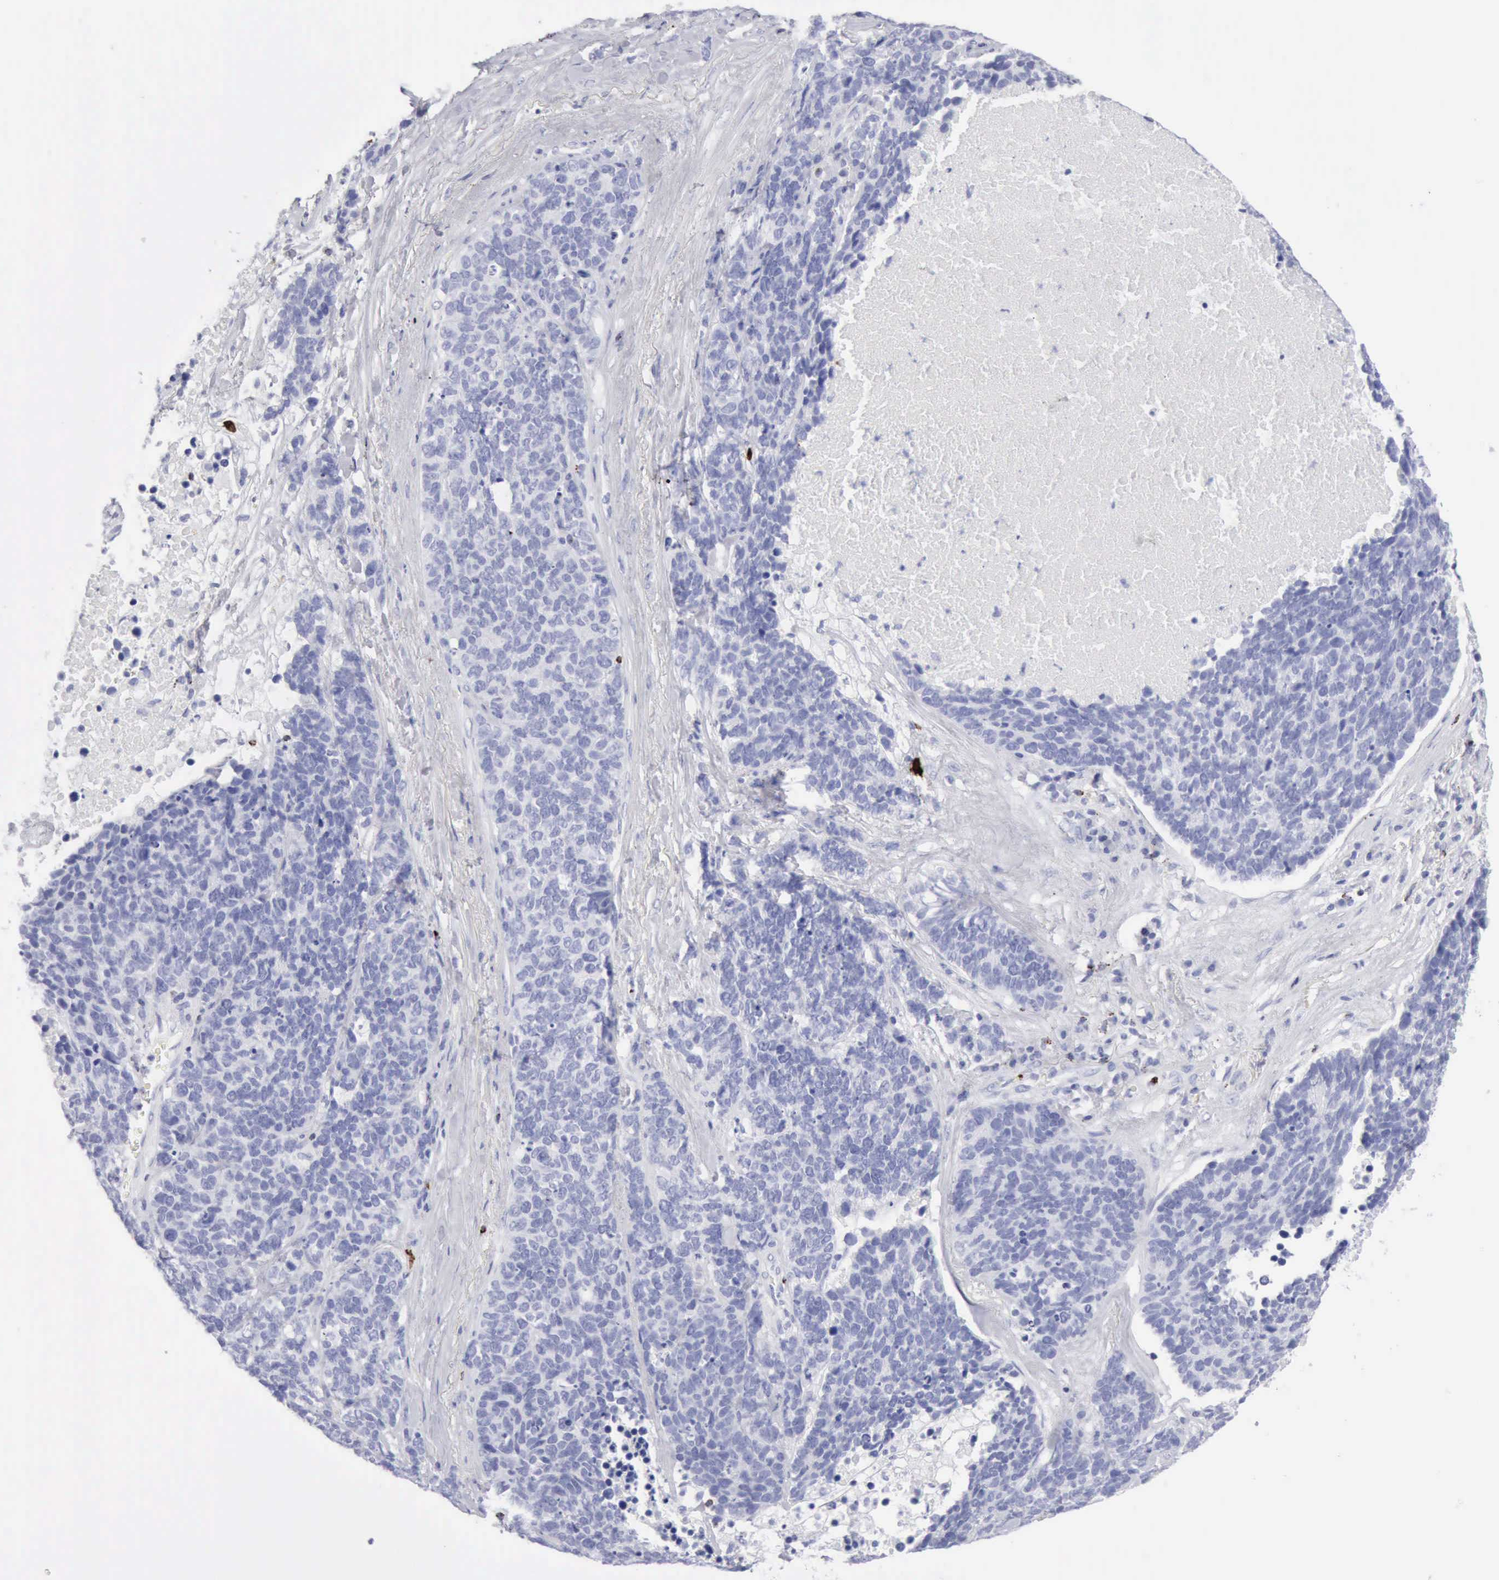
{"staining": {"intensity": "negative", "quantity": "none", "location": "none"}, "tissue": "lung cancer", "cell_type": "Tumor cells", "image_type": "cancer", "snomed": [{"axis": "morphology", "description": "Neoplasm, malignant, NOS"}, {"axis": "topography", "description": "Lung"}], "caption": "Tumor cells show no significant protein staining in neoplasm (malignant) (lung).", "gene": "GZMB", "patient": {"sex": "female", "age": 75}}